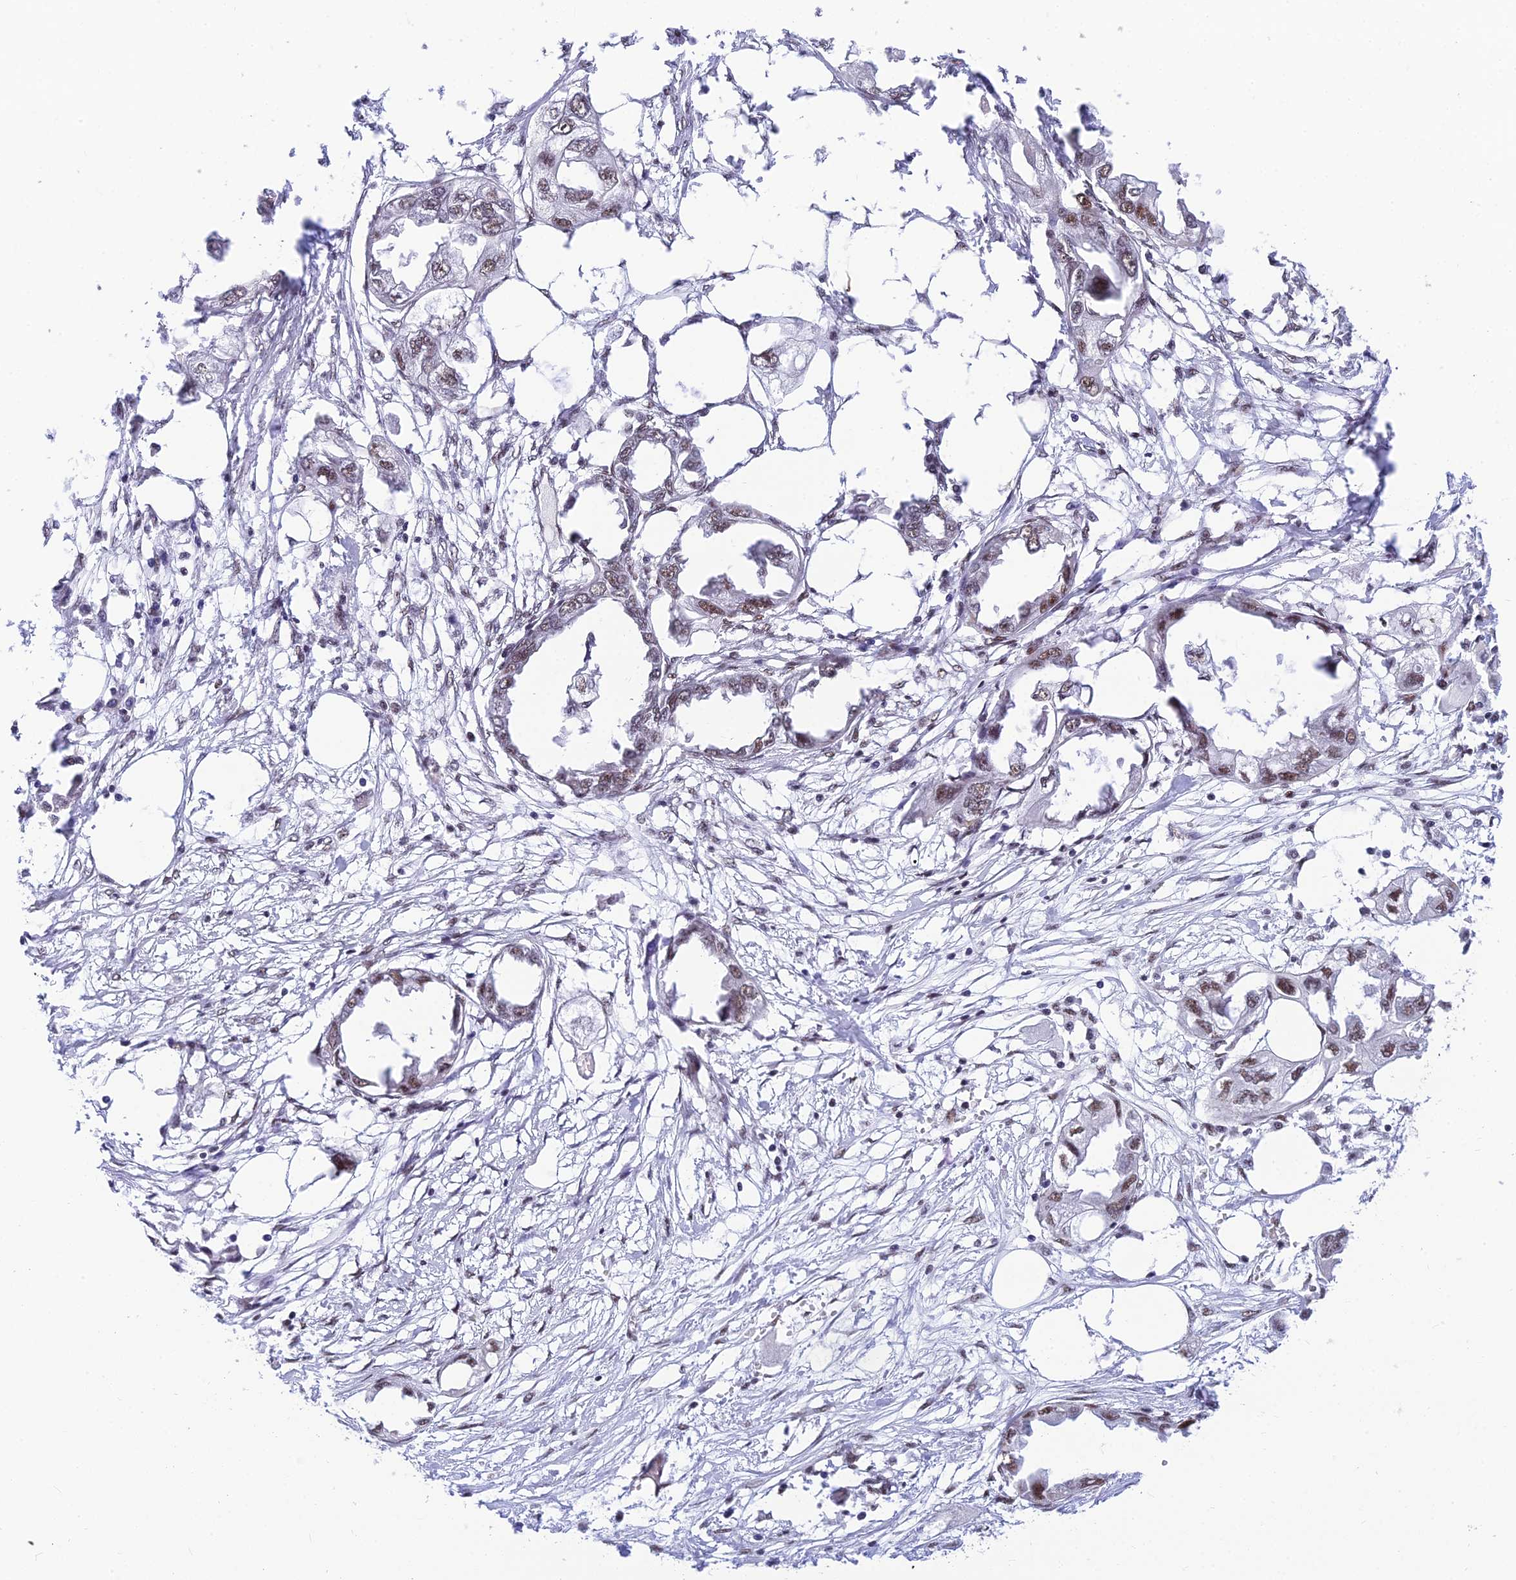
{"staining": {"intensity": "weak", "quantity": "25%-75%", "location": "nuclear"}, "tissue": "endometrial cancer", "cell_type": "Tumor cells", "image_type": "cancer", "snomed": [{"axis": "morphology", "description": "Adenocarcinoma, NOS"}, {"axis": "morphology", "description": "Adenocarcinoma, metastatic, NOS"}, {"axis": "topography", "description": "Adipose tissue"}, {"axis": "topography", "description": "Endometrium"}], "caption": "Human adenocarcinoma (endometrial) stained for a protein (brown) demonstrates weak nuclear positive positivity in approximately 25%-75% of tumor cells.", "gene": "USP22", "patient": {"sex": "female", "age": 67}}